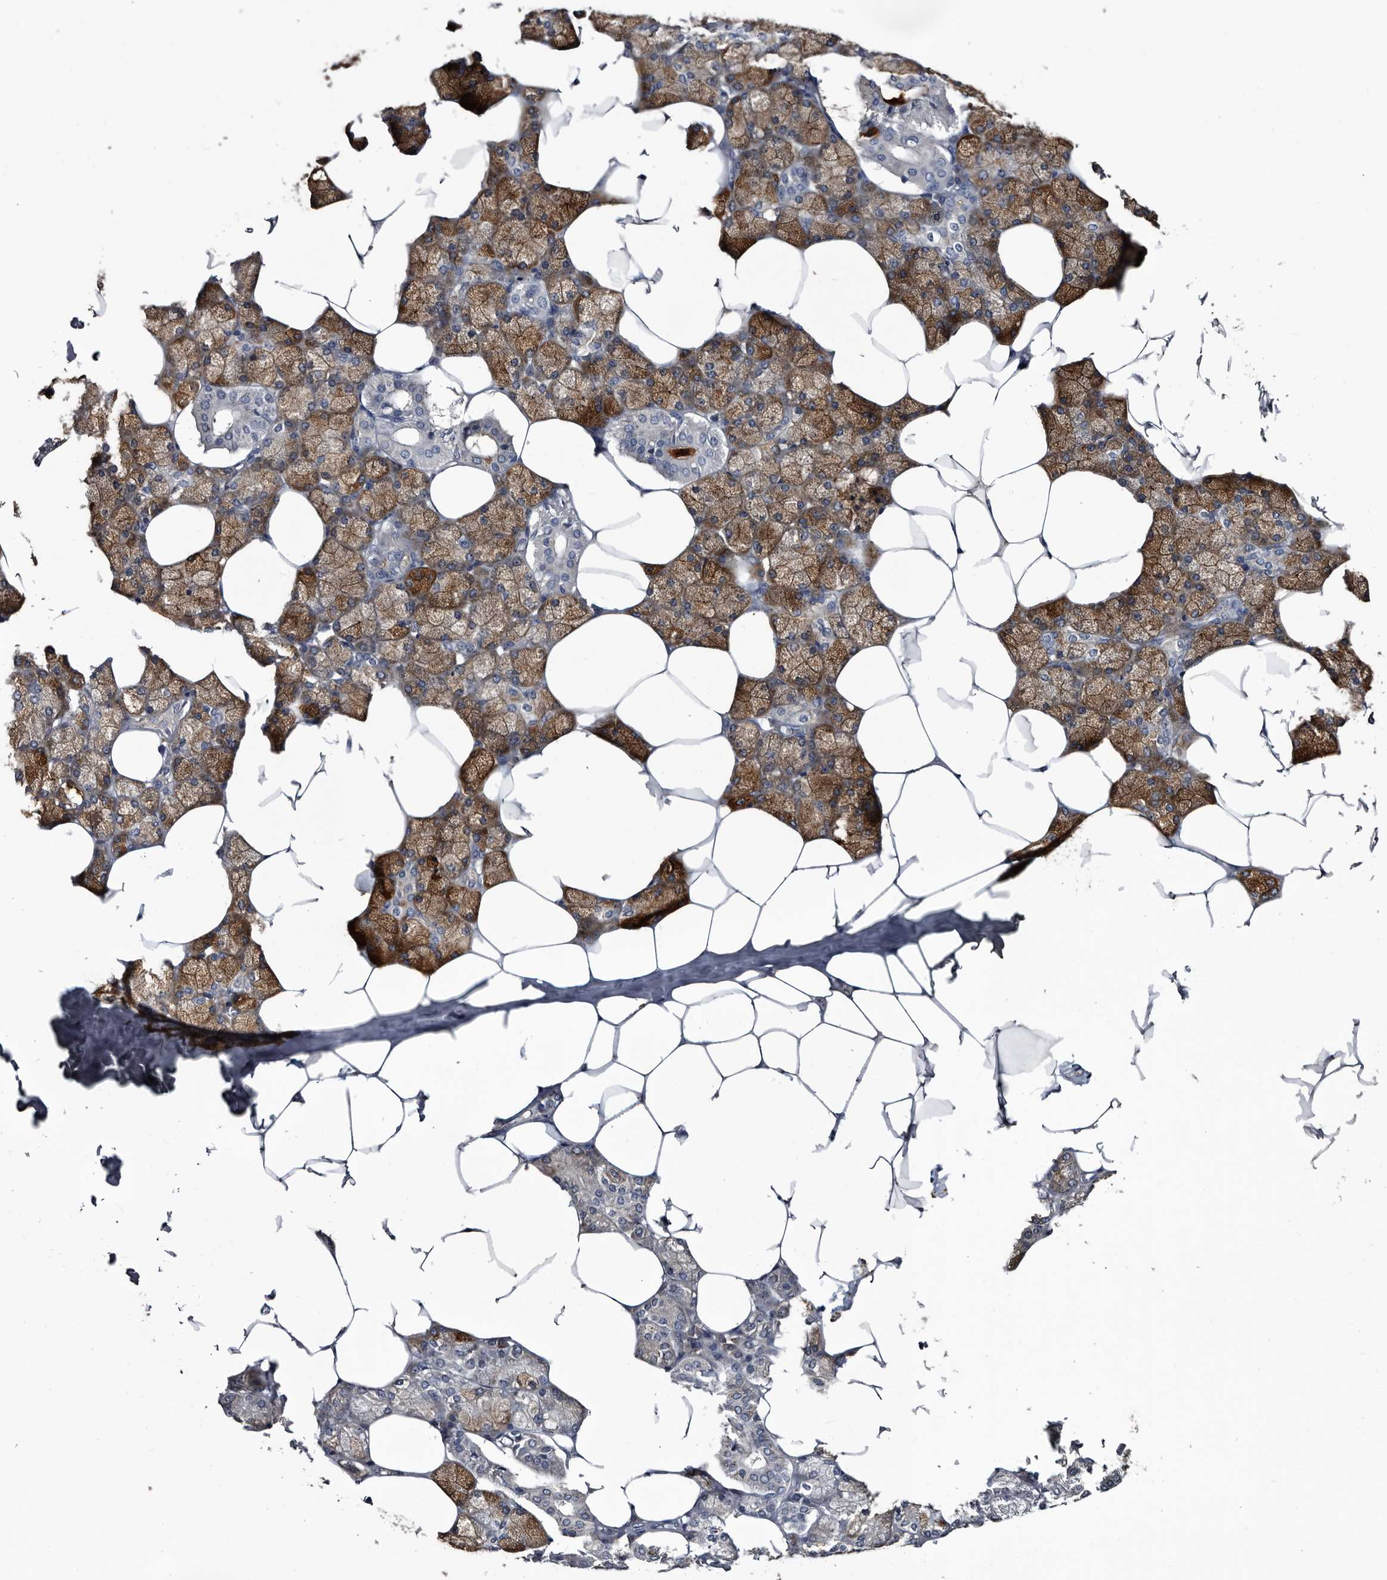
{"staining": {"intensity": "strong", "quantity": "25%-75%", "location": "cytoplasmic/membranous"}, "tissue": "salivary gland", "cell_type": "Glandular cells", "image_type": "normal", "snomed": [{"axis": "morphology", "description": "Normal tissue, NOS"}, {"axis": "topography", "description": "Salivary gland"}], "caption": "High-magnification brightfield microscopy of unremarkable salivary gland stained with DAB (3,3'-diaminobenzidine) (brown) and counterstained with hematoxylin (blue). glandular cells exhibit strong cytoplasmic/membranous expression is present in approximately25%-75% of cells.", "gene": "IARS1", "patient": {"sex": "male", "age": 62}}